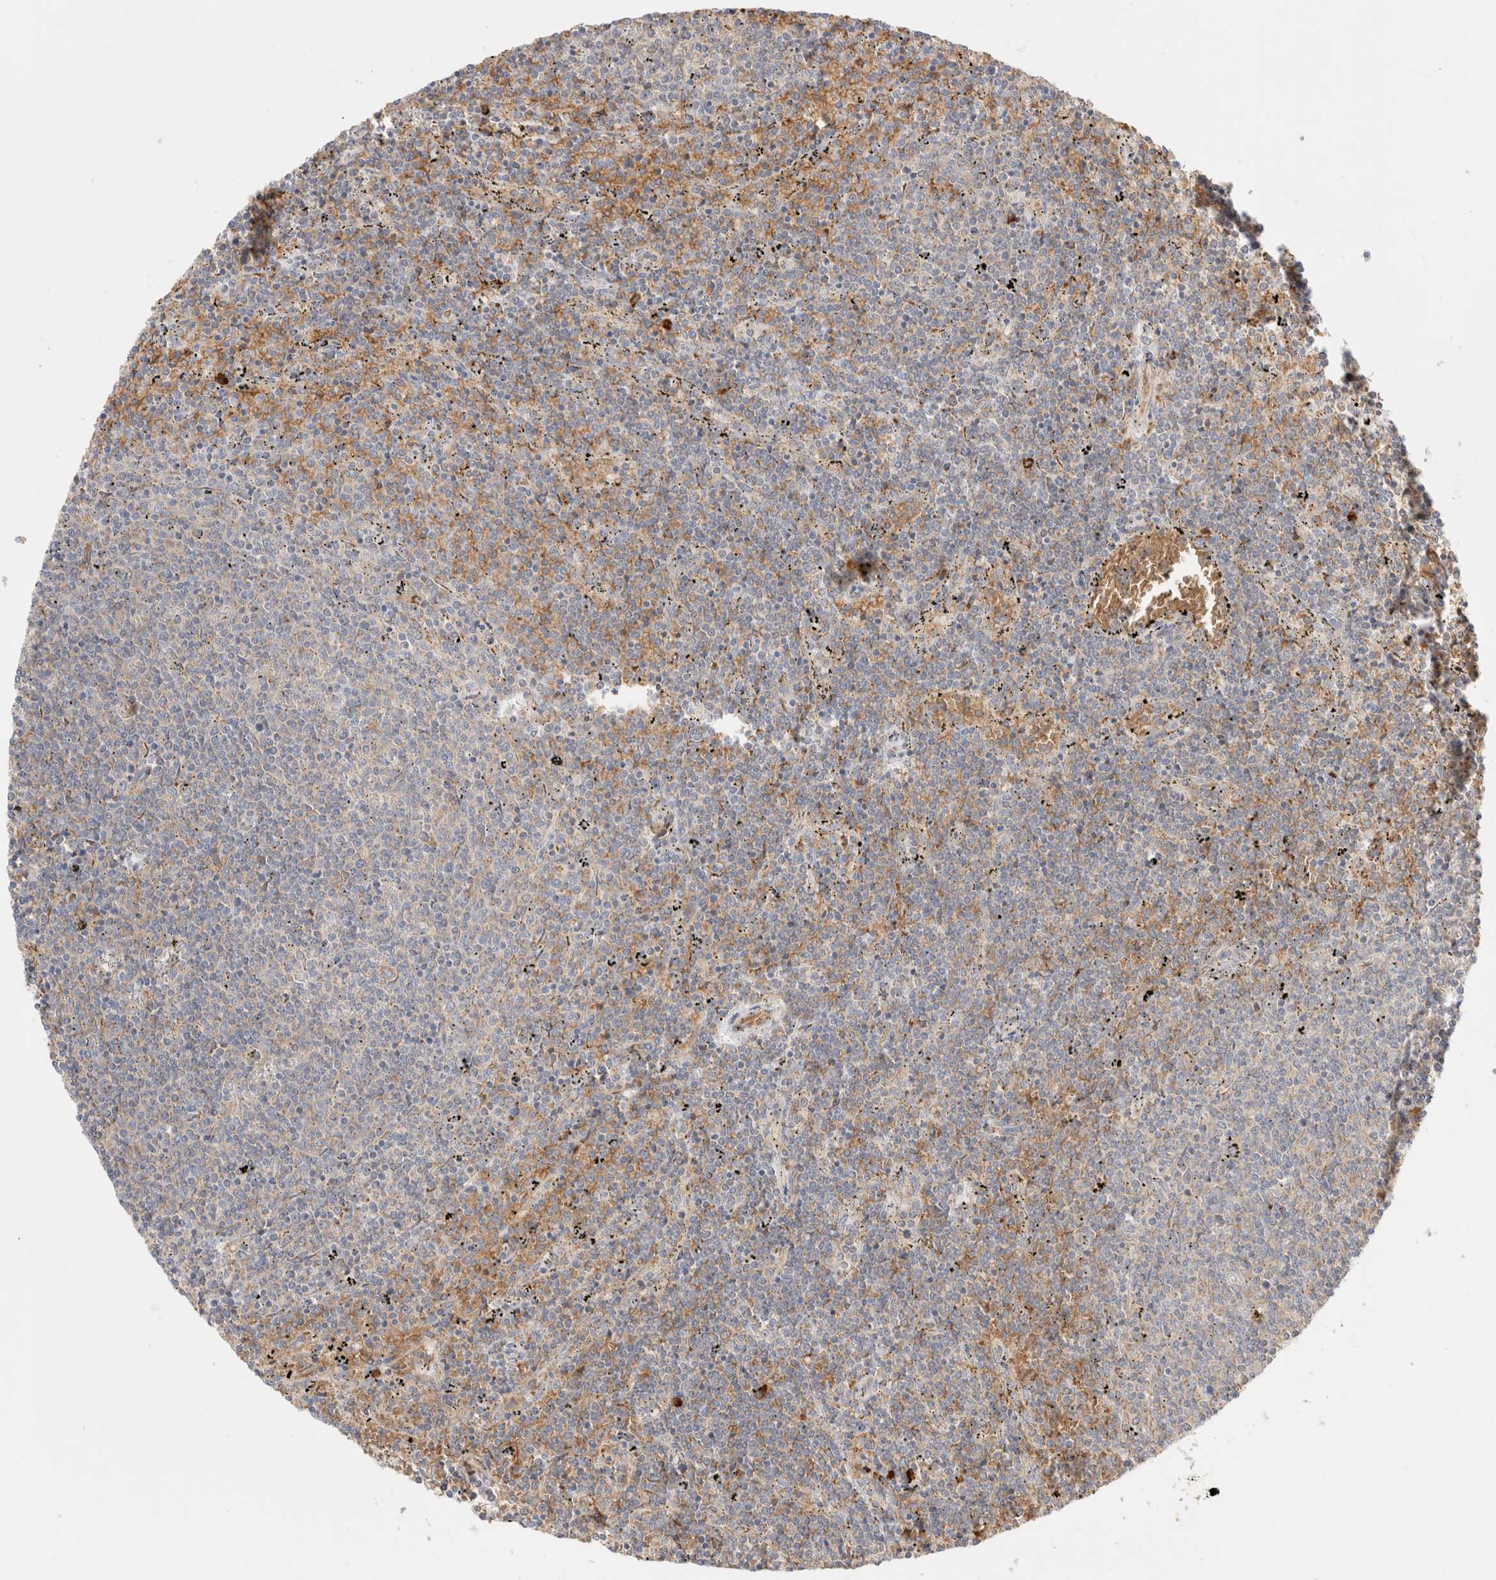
{"staining": {"intensity": "negative", "quantity": "none", "location": "none"}, "tissue": "lymphoma", "cell_type": "Tumor cells", "image_type": "cancer", "snomed": [{"axis": "morphology", "description": "Malignant lymphoma, non-Hodgkin's type, Low grade"}, {"axis": "topography", "description": "Spleen"}], "caption": "Immunohistochemistry micrograph of neoplastic tissue: malignant lymphoma, non-Hodgkin's type (low-grade) stained with DAB demonstrates no significant protein staining in tumor cells.", "gene": "UTS2B", "patient": {"sex": "female", "age": 50}}